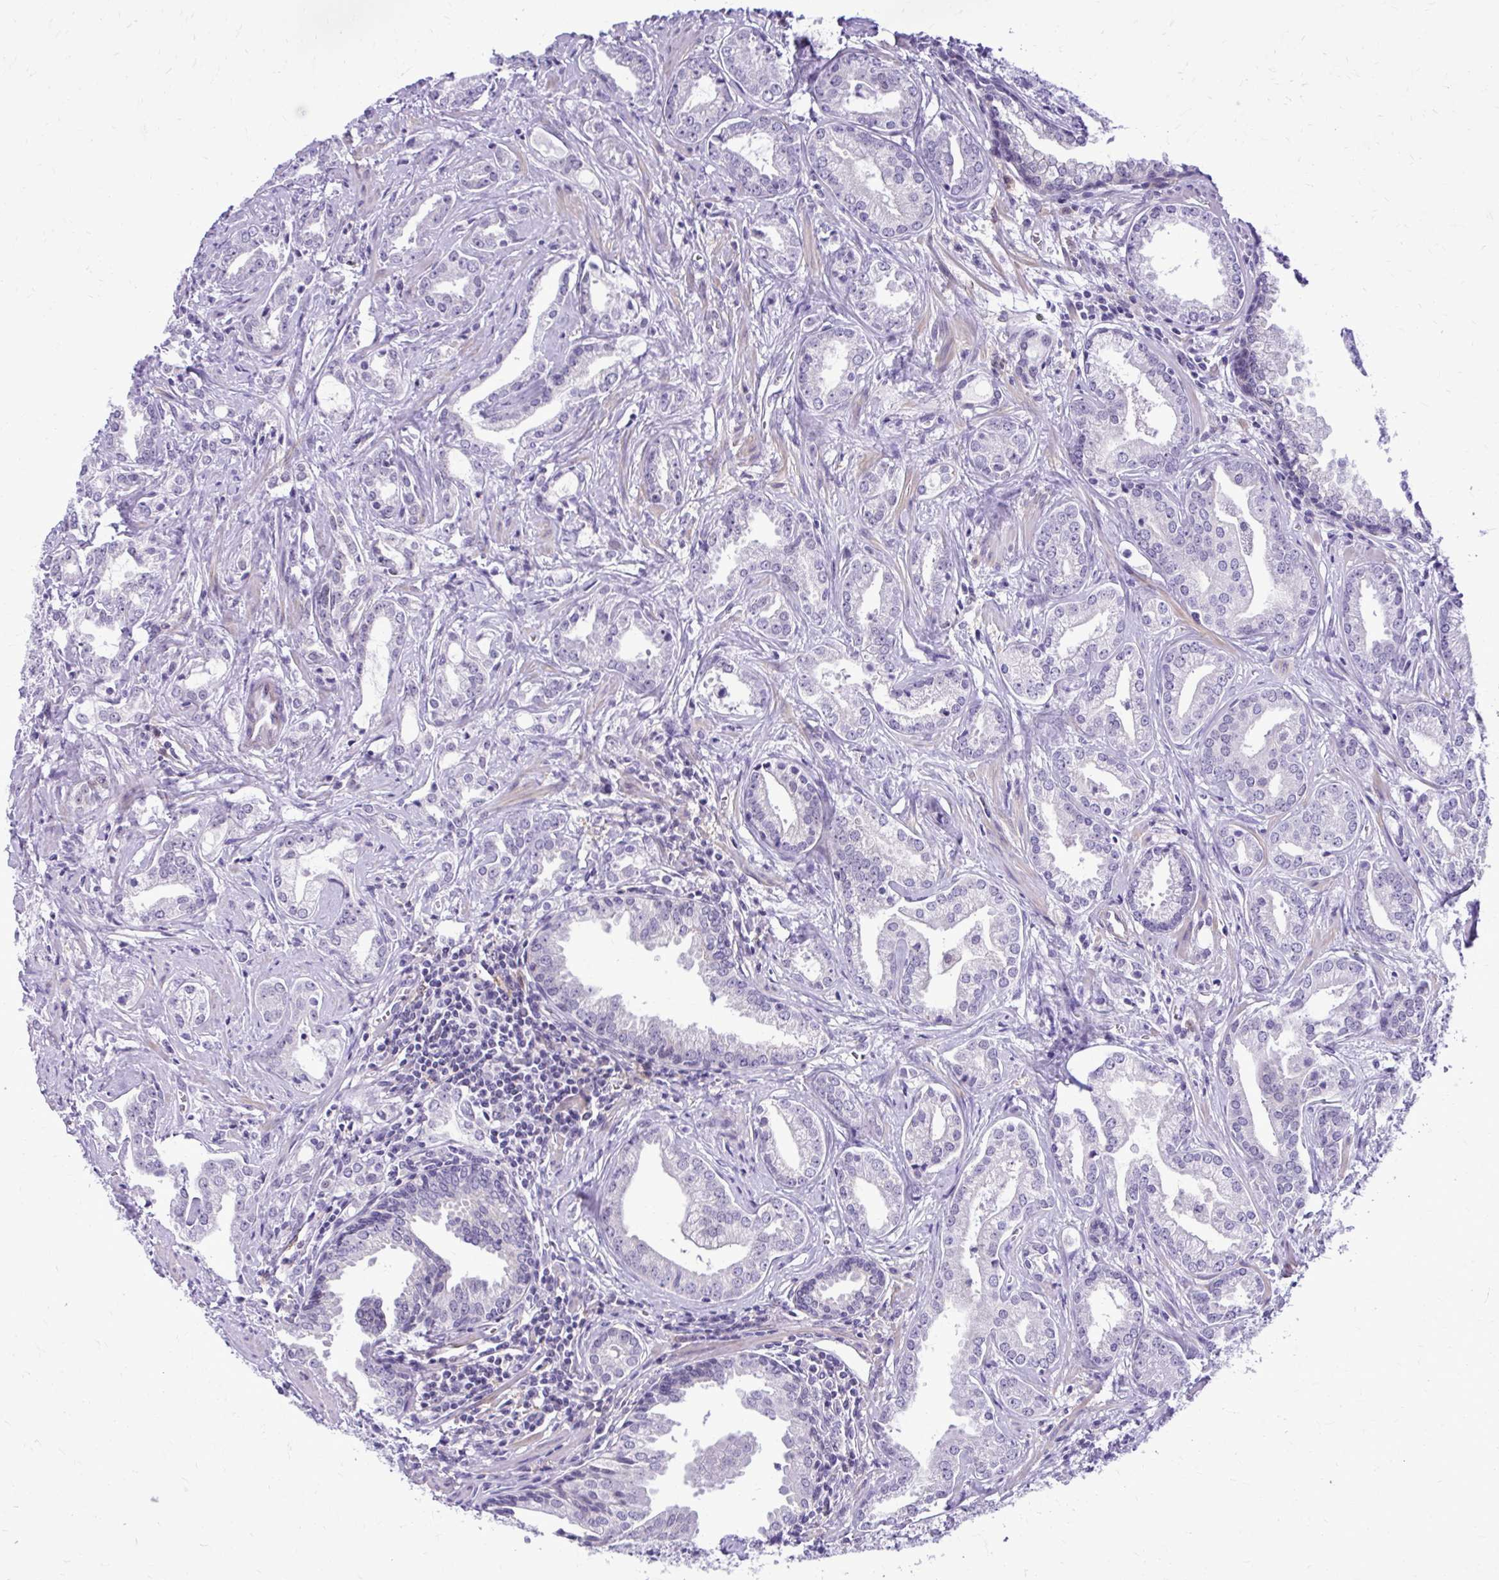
{"staining": {"intensity": "negative", "quantity": "none", "location": "none"}, "tissue": "prostate cancer", "cell_type": "Tumor cells", "image_type": "cancer", "snomed": [{"axis": "morphology", "description": "Adenocarcinoma, Medium grade"}, {"axis": "topography", "description": "Prostate"}], "caption": "High magnification brightfield microscopy of prostate cancer (medium-grade adenocarcinoma) stained with DAB (brown) and counterstained with hematoxylin (blue): tumor cells show no significant staining. Brightfield microscopy of IHC stained with DAB (3,3'-diaminobenzidine) (brown) and hematoxylin (blue), captured at high magnification.", "gene": "RASL11B", "patient": {"sex": "male", "age": 57}}